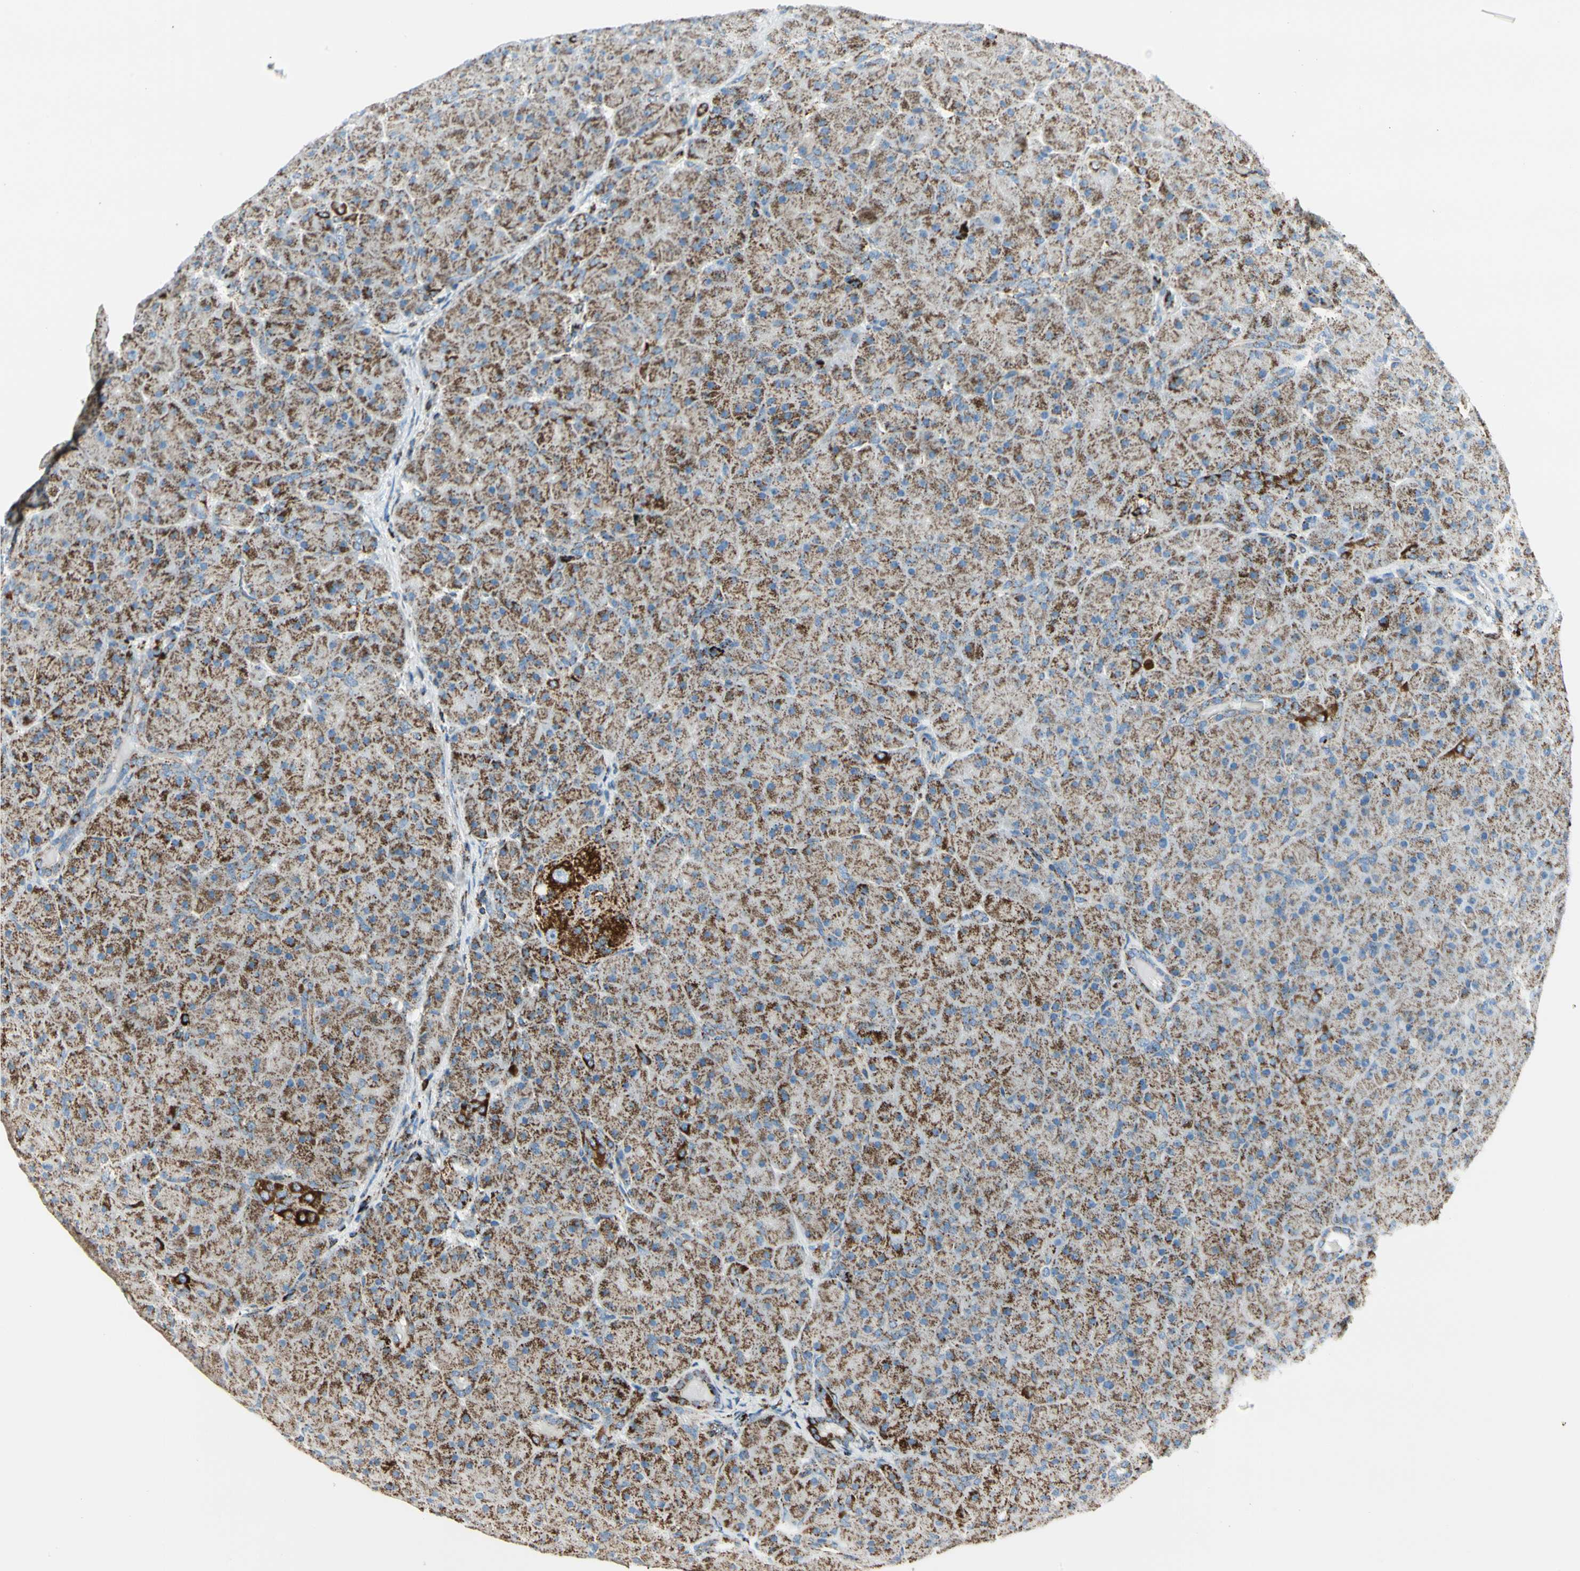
{"staining": {"intensity": "moderate", "quantity": ">75%", "location": "cytoplasmic/membranous"}, "tissue": "pancreas", "cell_type": "Exocrine glandular cells", "image_type": "normal", "snomed": [{"axis": "morphology", "description": "Normal tissue, NOS"}, {"axis": "topography", "description": "Pancreas"}], "caption": "A medium amount of moderate cytoplasmic/membranous staining is appreciated in about >75% of exocrine glandular cells in benign pancreas.", "gene": "ME2", "patient": {"sex": "male", "age": 66}}